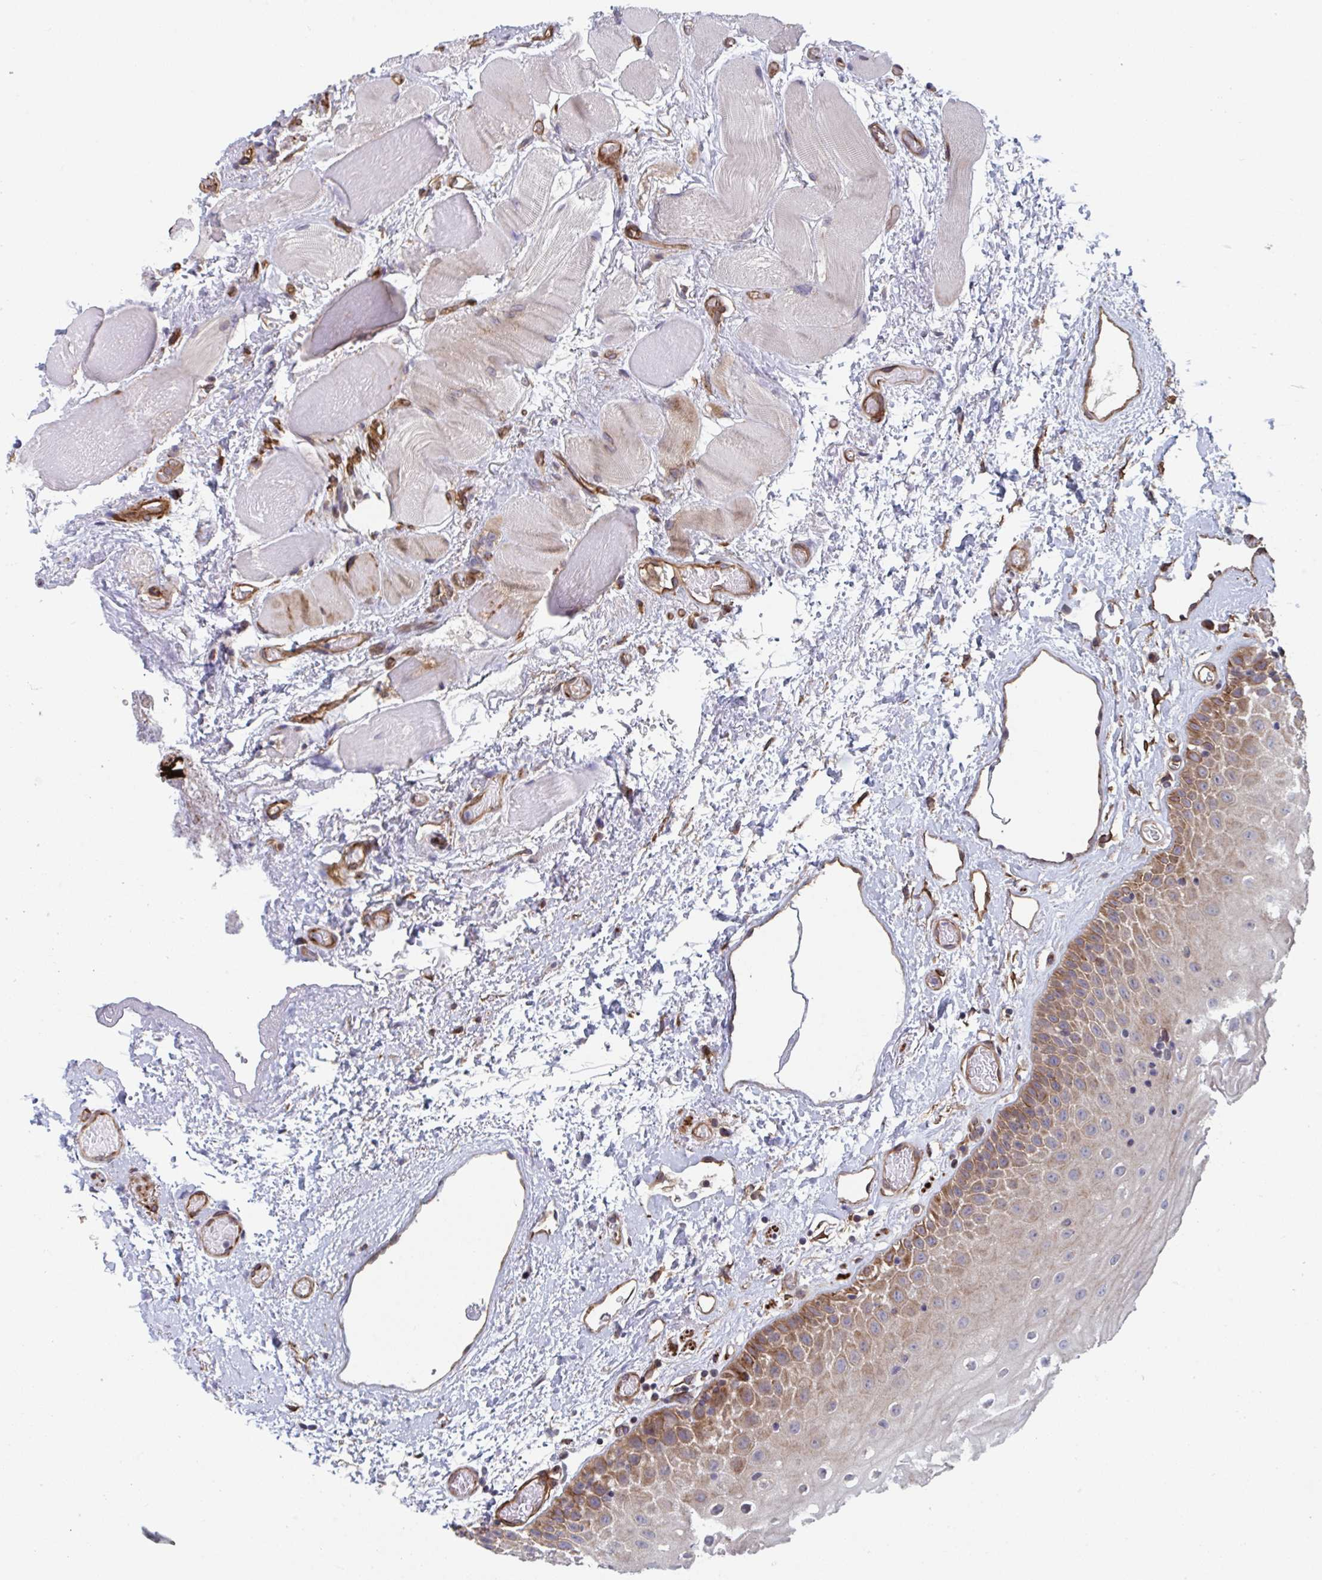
{"staining": {"intensity": "moderate", "quantity": ">75%", "location": "cytoplasmic/membranous"}, "tissue": "oral mucosa", "cell_type": "Squamous epithelial cells", "image_type": "normal", "snomed": [{"axis": "morphology", "description": "Normal tissue, NOS"}, {"axis": "topography", "description": "Oral tissue"}], "caption": "Protein analysis of benign oral mucosa shows moderate cytoplasmic/membranous expression in approximately >75% of squamous epithelial cells. The staining was performed using DAB (3,3'-diaminobenzidine) to visualize the protein expression in brown, while the nuclei were stained in blue with hematoxylin (Magnification: 20x).", "gene": "TNFSF10", "patient": {"sex": "female", "age": 82}}